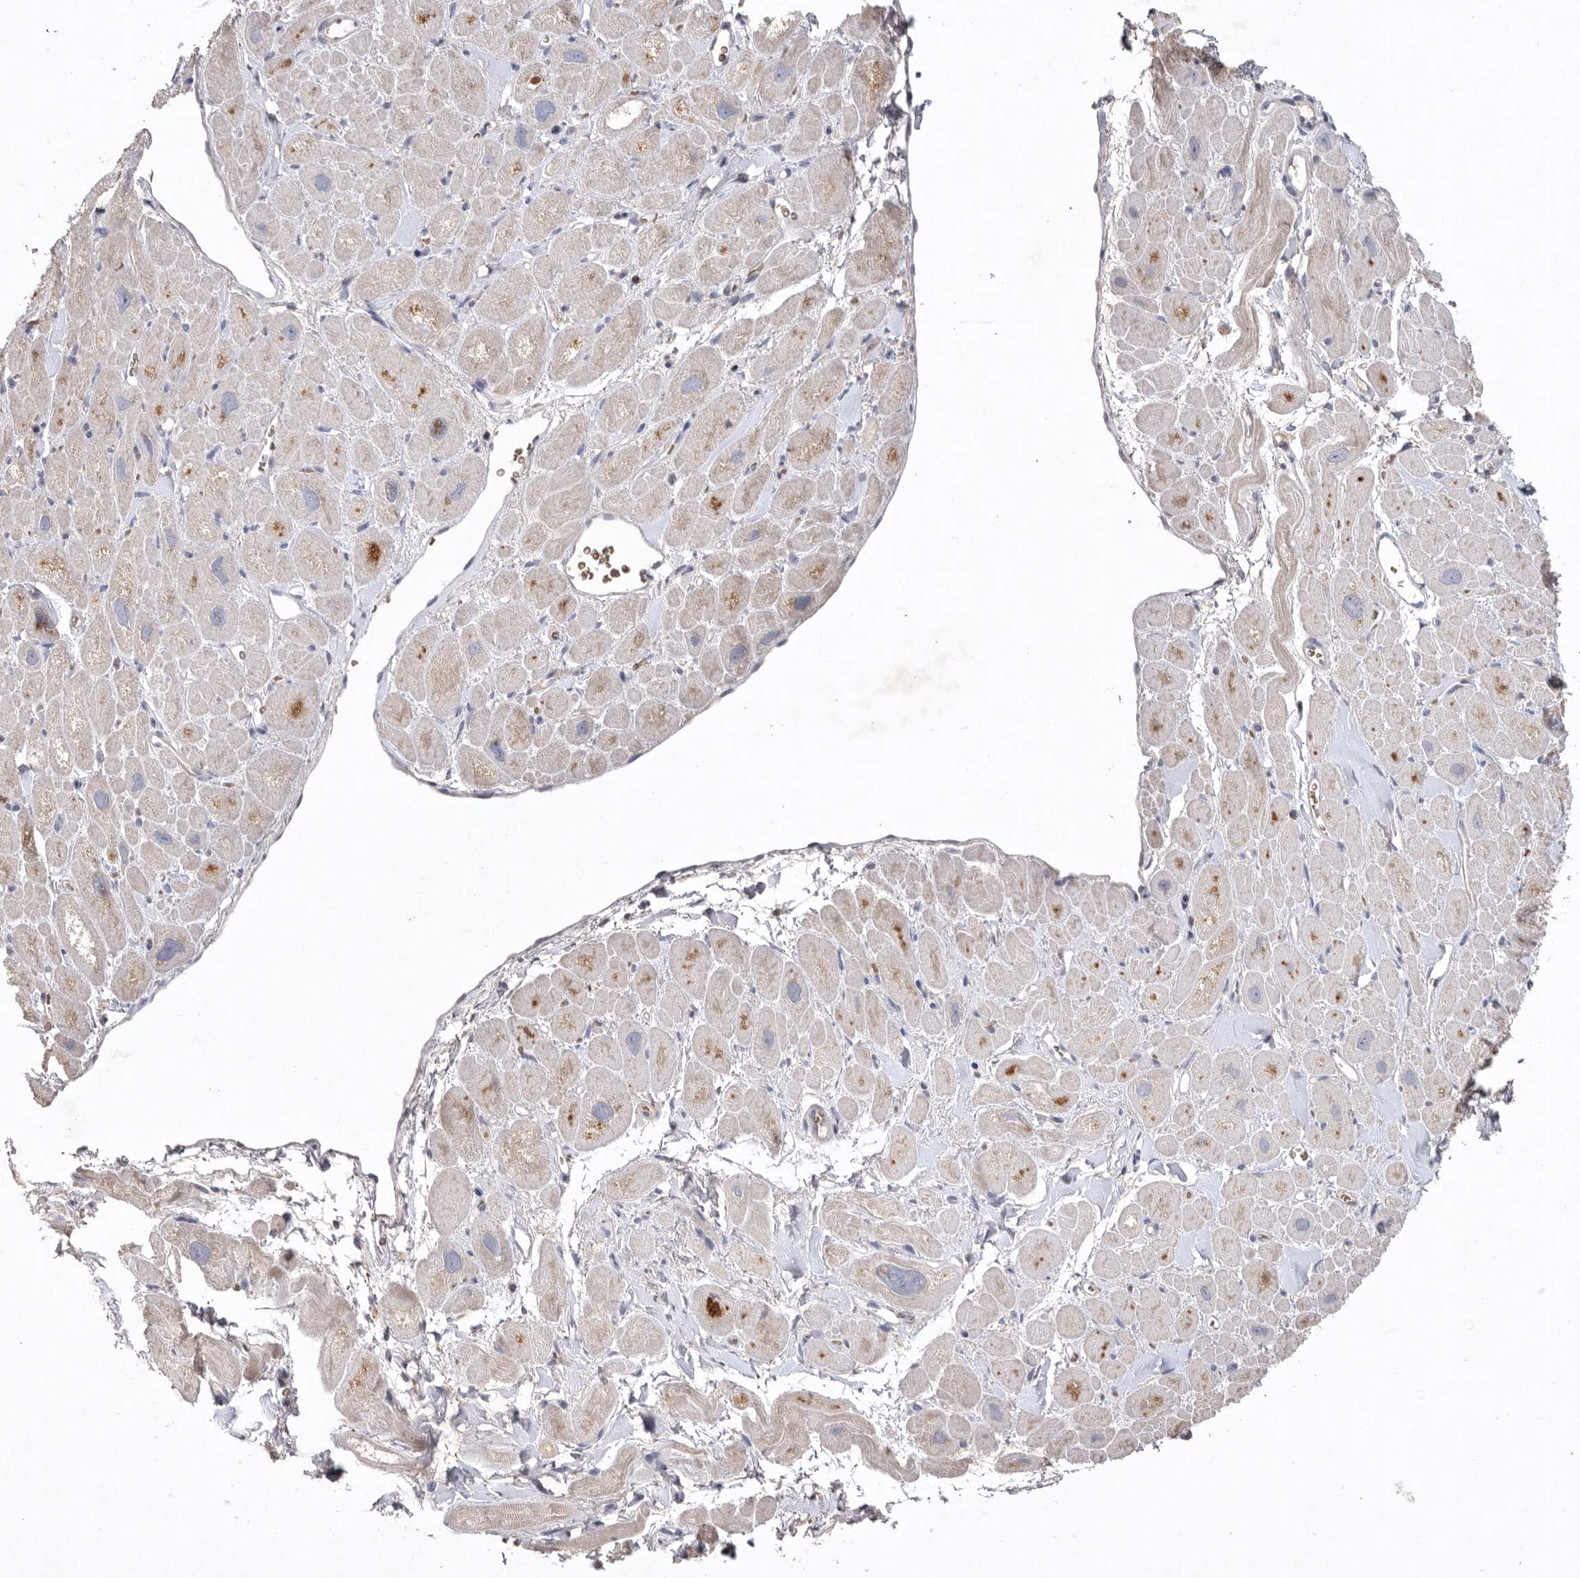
{"staining": {"intensity": "moderate", "quantity": "<25%", "location": "cytoplasmic/membranous"}, "tissue": "heart muscle", "cell_type": "Cardiomyocytes", "image_type": "normal", "snomed": [{"axis": "morphology", "description": "Normal tissue, NOS"}, {"axis": "topography", "description": "Heart"}], "caption": "Immunohistochemical staining of benign human heart muscle demonstrates low levels of moderate cytoplasmic/membranous staining in approximately <25% of cardiomyocytes. The staining is performed using DAB brown chromogen to label protein expression. The nuclei are counter-stained blue using hematoxylin.", "gene": "TNFSF14", "patient": {"sex": "male", "age": 49}}